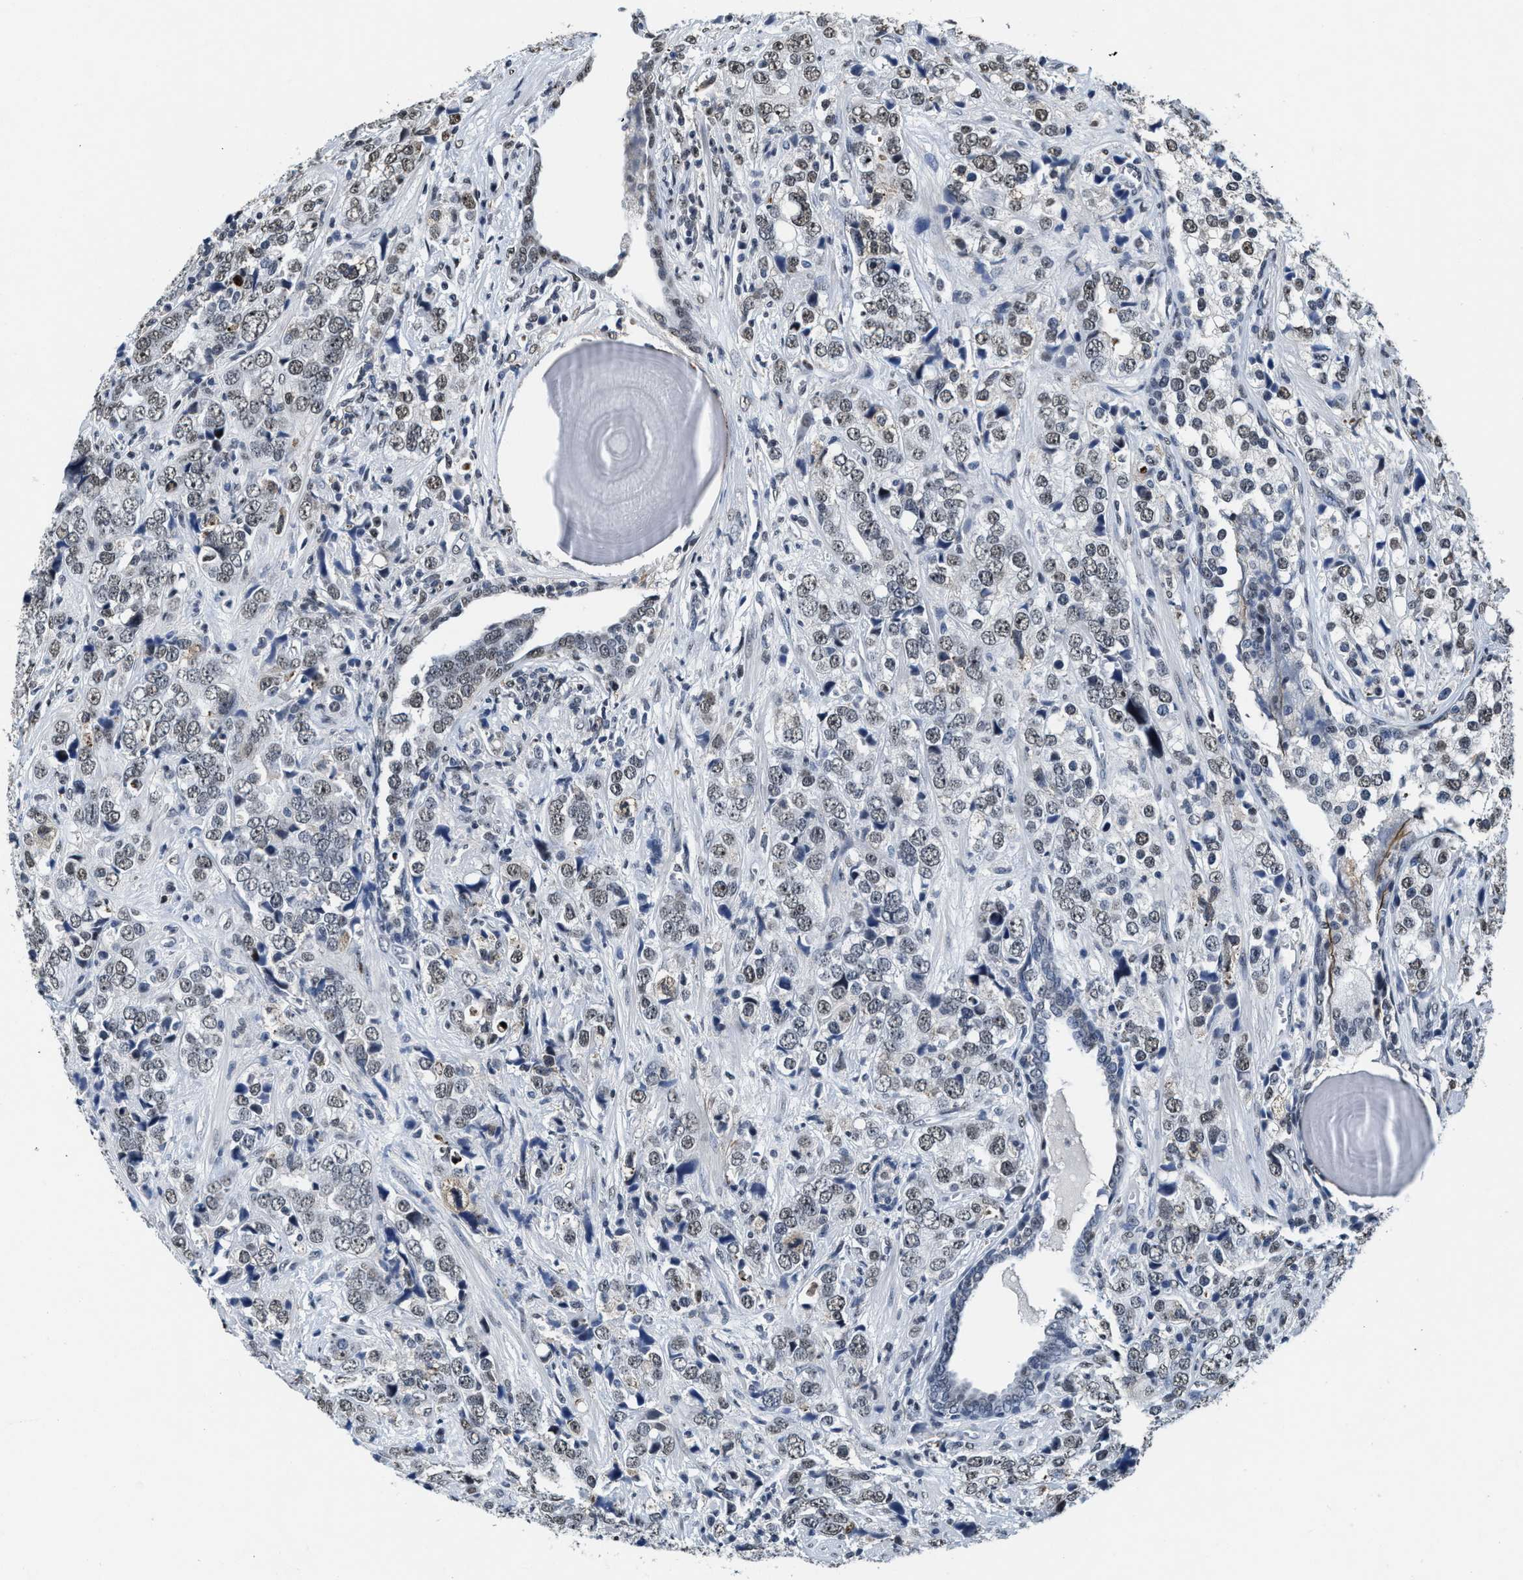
{"staining": {"intensity": "weak", "quantity": ">75%", "location": "nuclear"}, "tissue": "prostate cancer", "cell_type": "Tumor cells", "image_type": "cancer", "snomed": [{"axis": "morphology", "description": "Adenocarcinoma, High grade"}, {"axis": "topography", "description": "Prostate"}], "caption": "Immunohistochemical staining of prostate cancer demonstrates low levels of weak nuclear protein staining in approximately >75% of tumor cells.", "gene": "SUPT16H", "patient": {"sex": "male", "age": 71}}